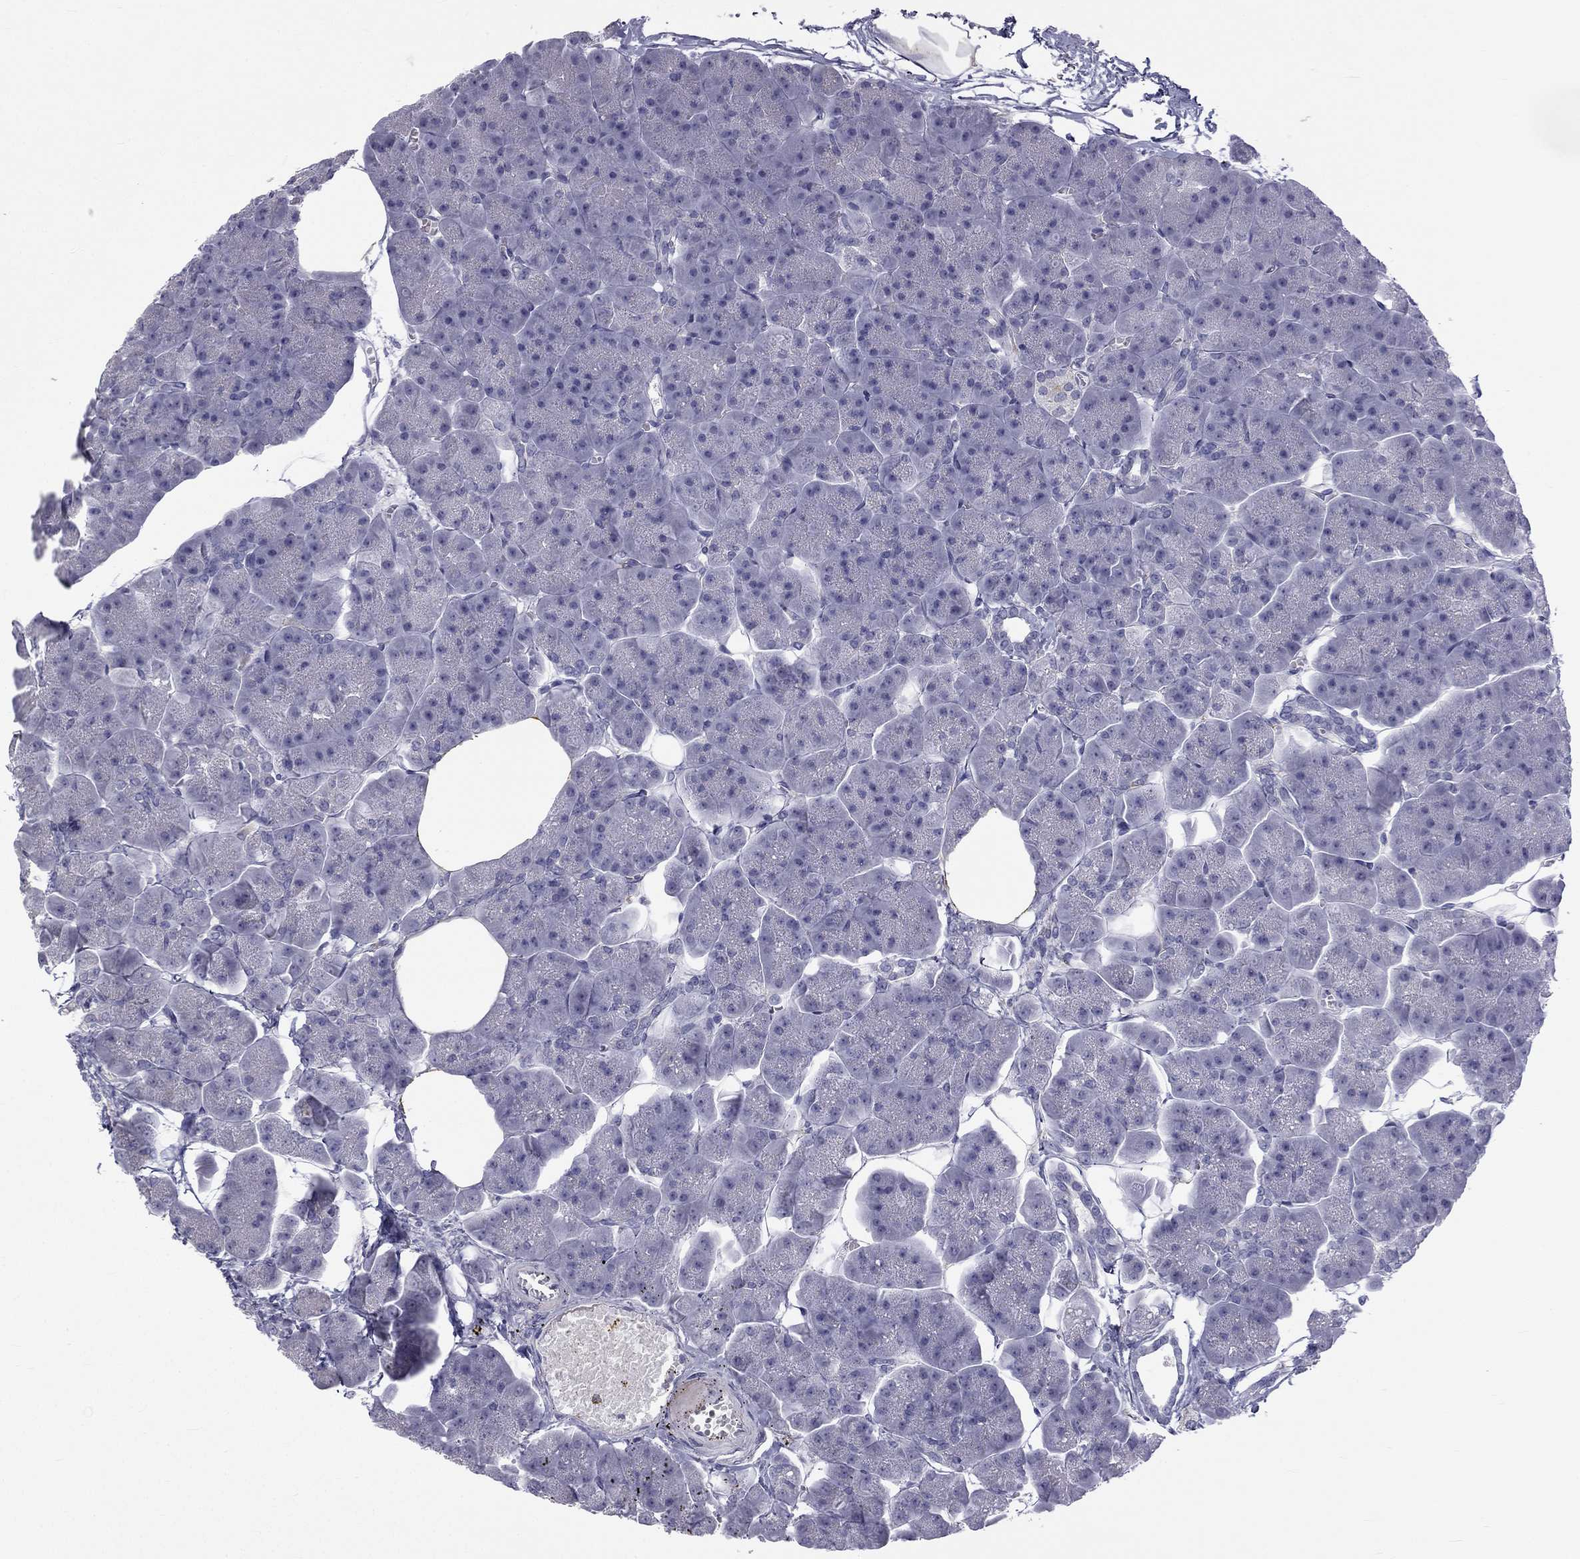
{"staining": {"intensity": "negative", "quantity": "none", "location": "none"}, "tissue": "pancreas", "cell_type": "Exocrine glandular cells", "image_type": "normal", "snomed": [{"axis": "morphology", "description": "Normal tissue, NOS"}, {"axis": "topography", "description": "Adipose tissue"}, {"axis": "topography", "description": "Pancreas"}, {"axis": "topography", "description": "Peripheral nerve tissue"}], "caption": "Immunohistochemical staining of unremarkable human pancreas demonstrates no significant staining in exocrine glandular cells.", "gene": "CCDC40", "patient": {"sex": "female", "age": 58}}